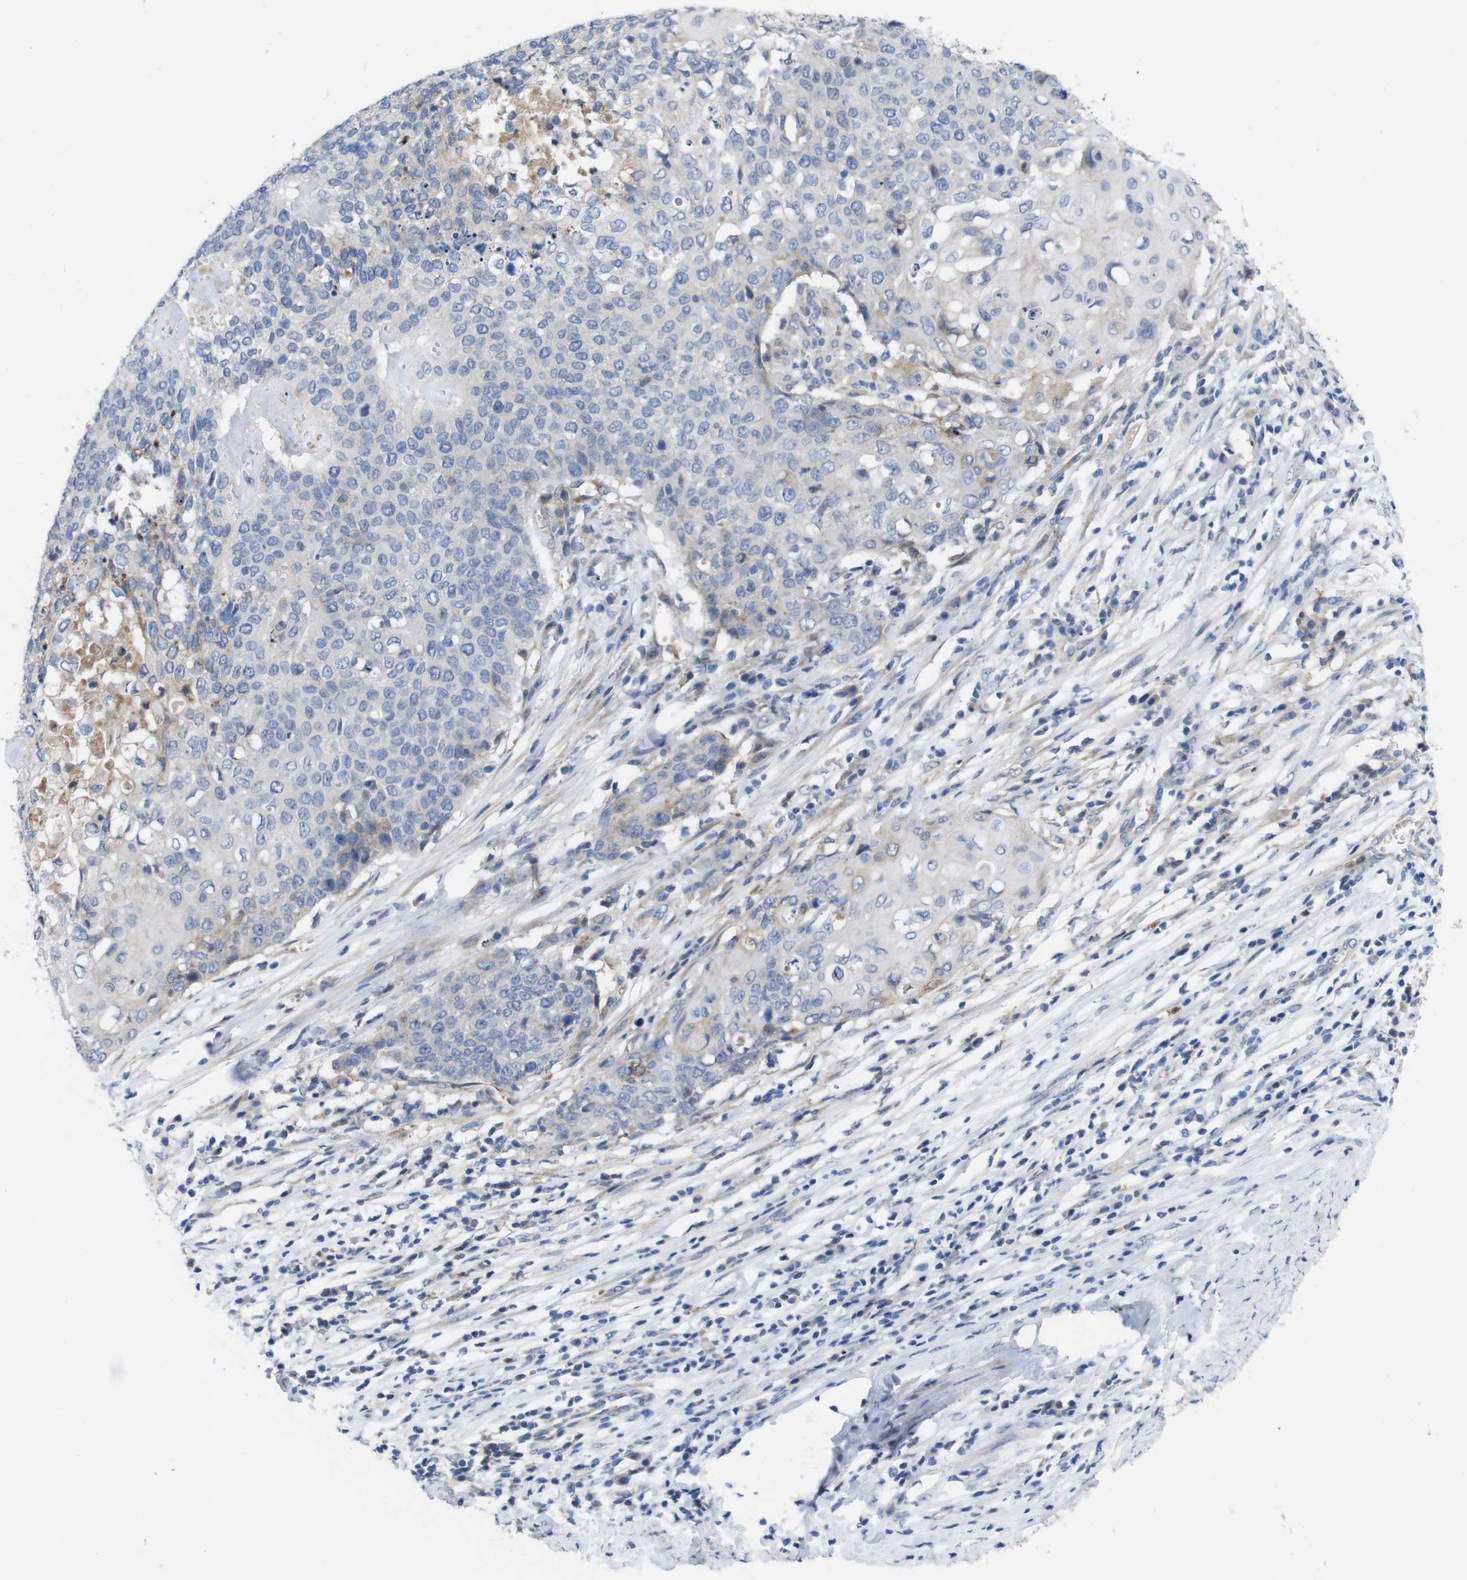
{"staining": {"intensity": "weak", "quantity": "<25%", "location": "cytoplasmic/membranous"}, "tissue": "cervical cancer", "cell_type": "Tumor cells", "image_type": "cancer", "snomed": [{"axis": "morphology", "description": "Squamous cell carcinoma, NOS"}, {"axis": "topography", "description": "Cervix"}], "caption": "Protein analysis of cervical cancer demonstrates no significant expression in tumor cells.", "gene": "C1RL", "patient": {"sex": "female", "age": 39}}